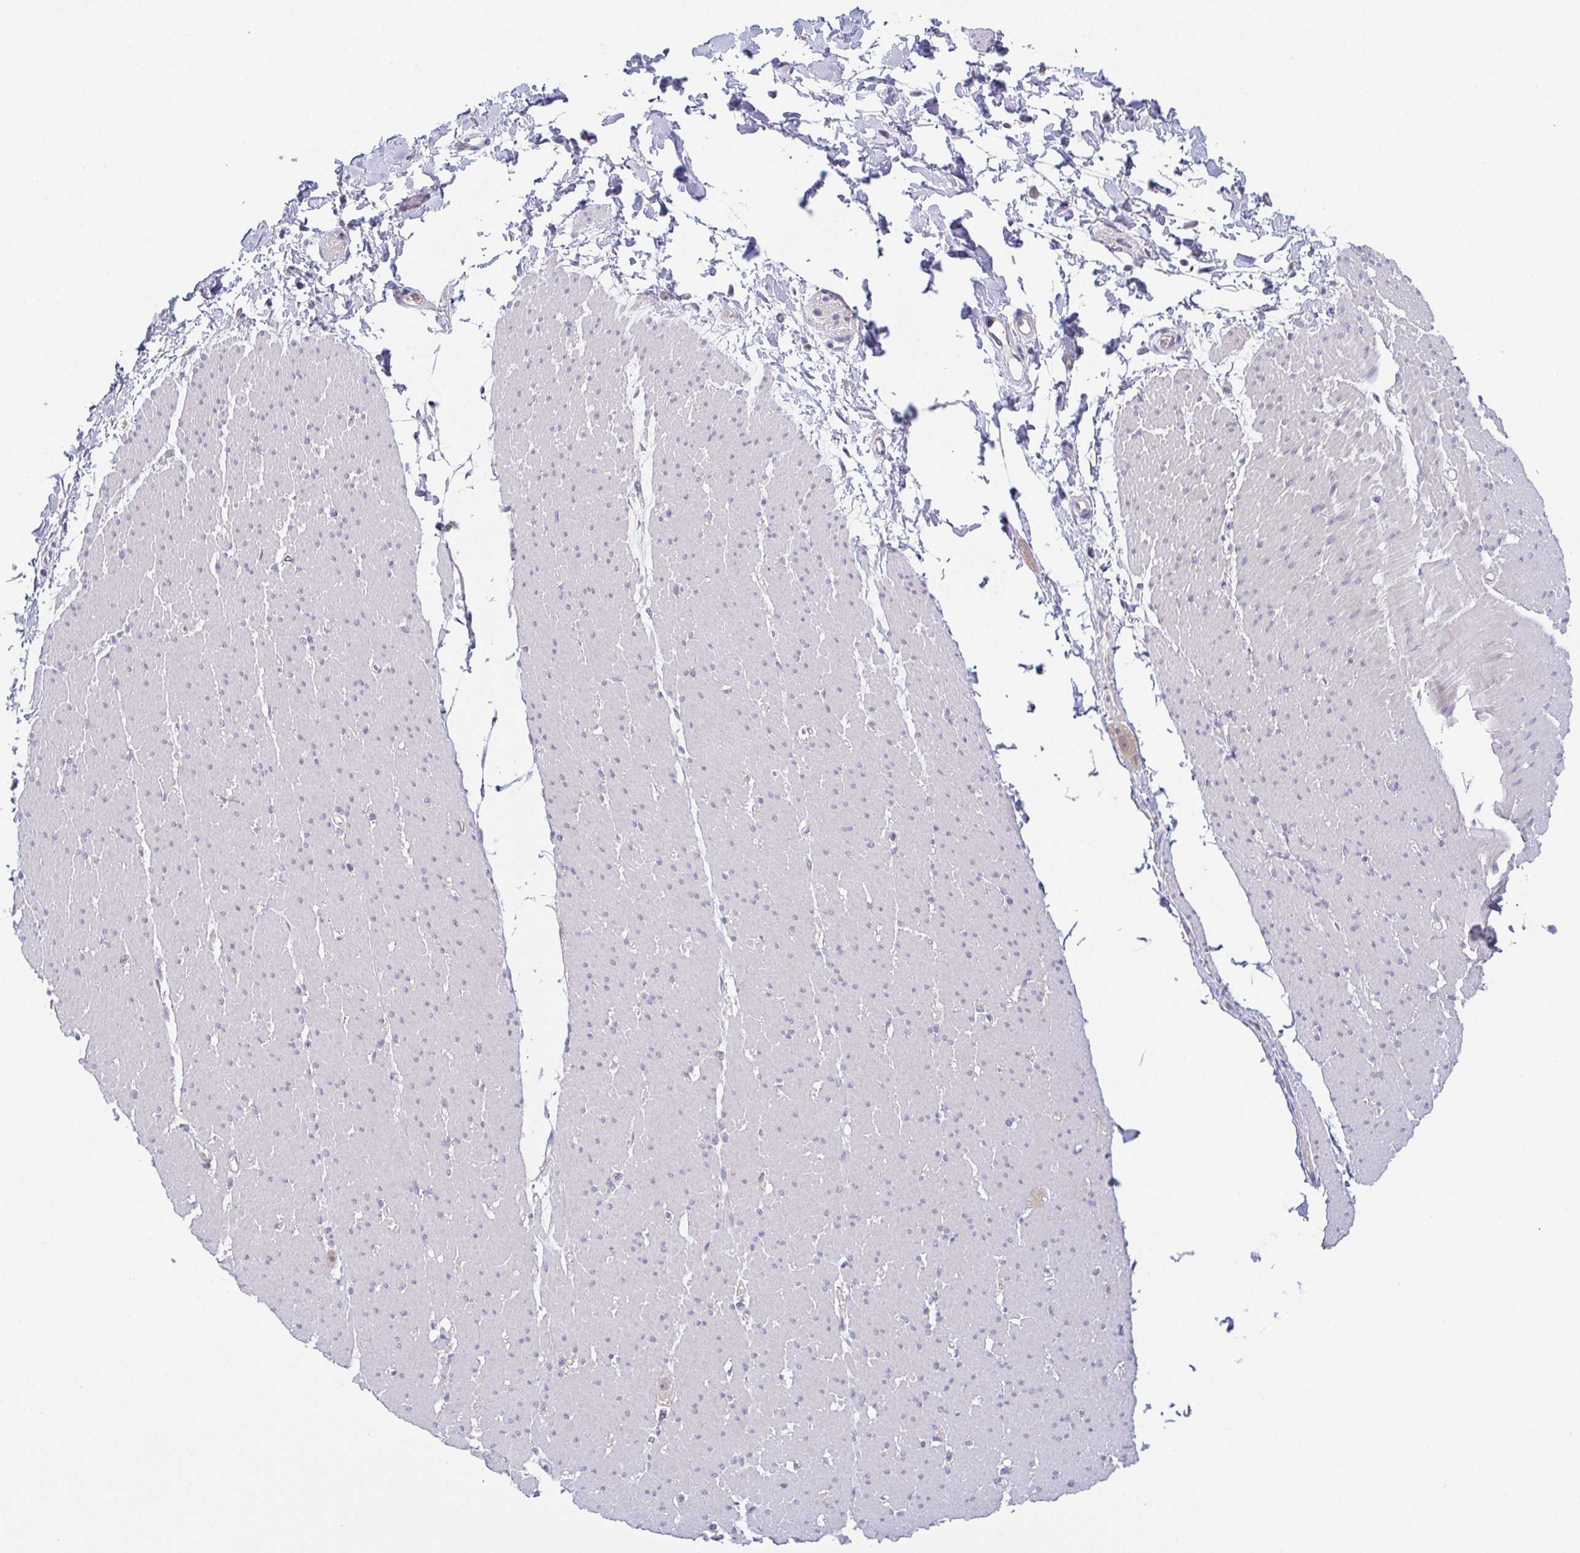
{"staining": {"intensity": "negative", "quantity": "none", "location": "none"}, "tissue": "smooth muscle", "cell_type": "Smooth muscle cells", "image_type": "normal", "snomed": [{"axis": "morphology", "description": "Normal tissue, NOS"}, {"axis": "topography", "description": "Smooth muscle"}, {"axis": "topography", "description": "Rectum"}], "caption": "This histopathology image is of benign smooth muscle stained with immunohistochemistry to label a protein in brown with the nuclei are counter-stained blue. There is no staining in smooth muscle cells.", "gene": "BCL2L1", "patient": {"sex": "male", "age": 53}}